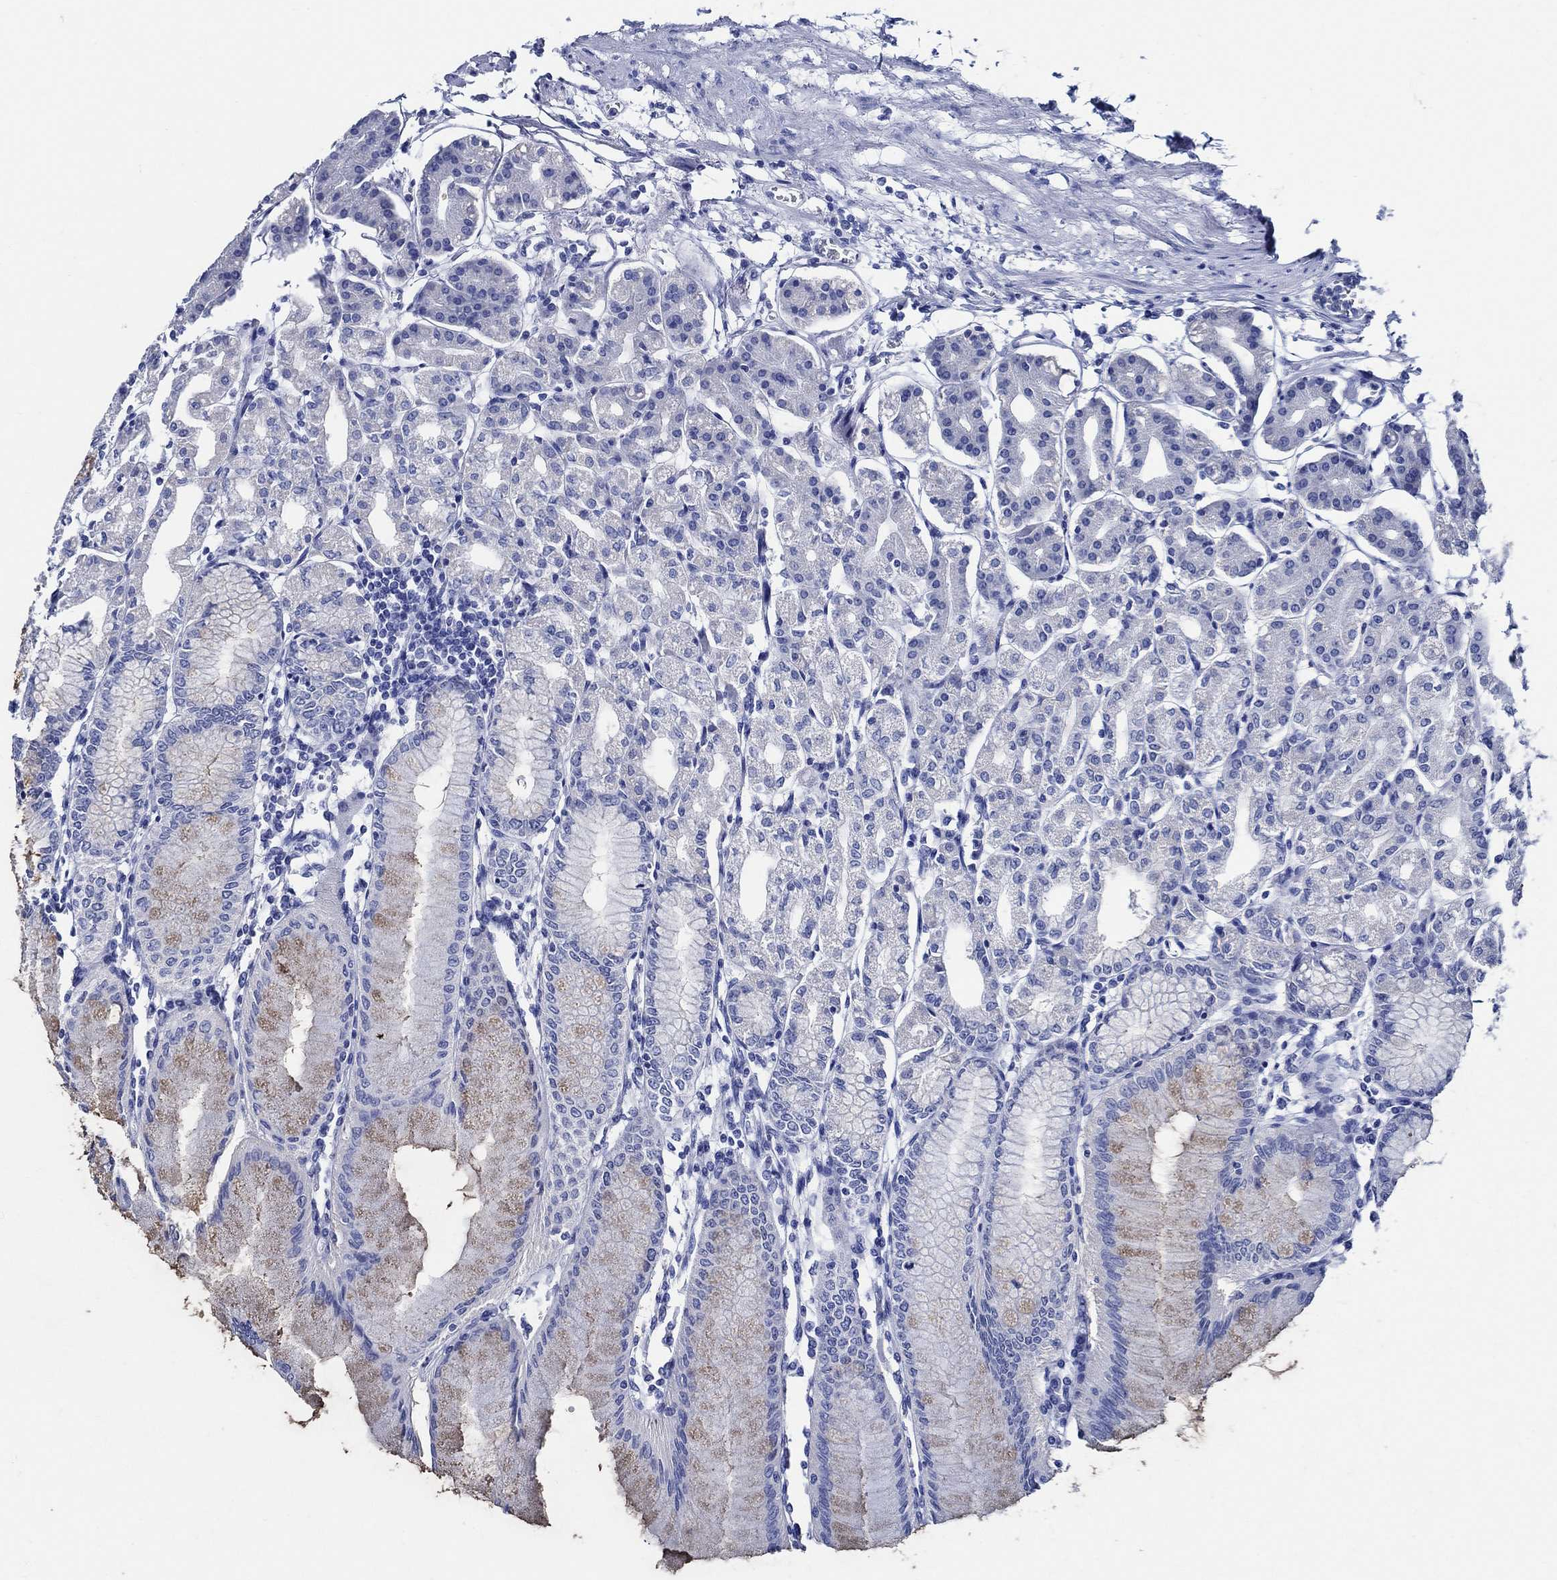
{"staining": {"intensity": "negative", "quantity": "none", "location": "none"}, "tissue": "stomach", "cell_type": "Glandular cells", "image_type": "normal", "snomed": [{"axis": "morphology", "description": "Normal tissue, NOS"}, {"axis": "topography", "description": "Skeletal muscle"}, {"axis": "topography", "description": "Stomach"}], "caption": "This is a micrograph of IHC staining of unremarkable stomach, which shows no positivity in glandular cells. (DAB immunohistochemistry visualized using brightfield microscopy, high magnification).", "gene": "WDR62", "patient": {"sex": "female", "age": 57}}